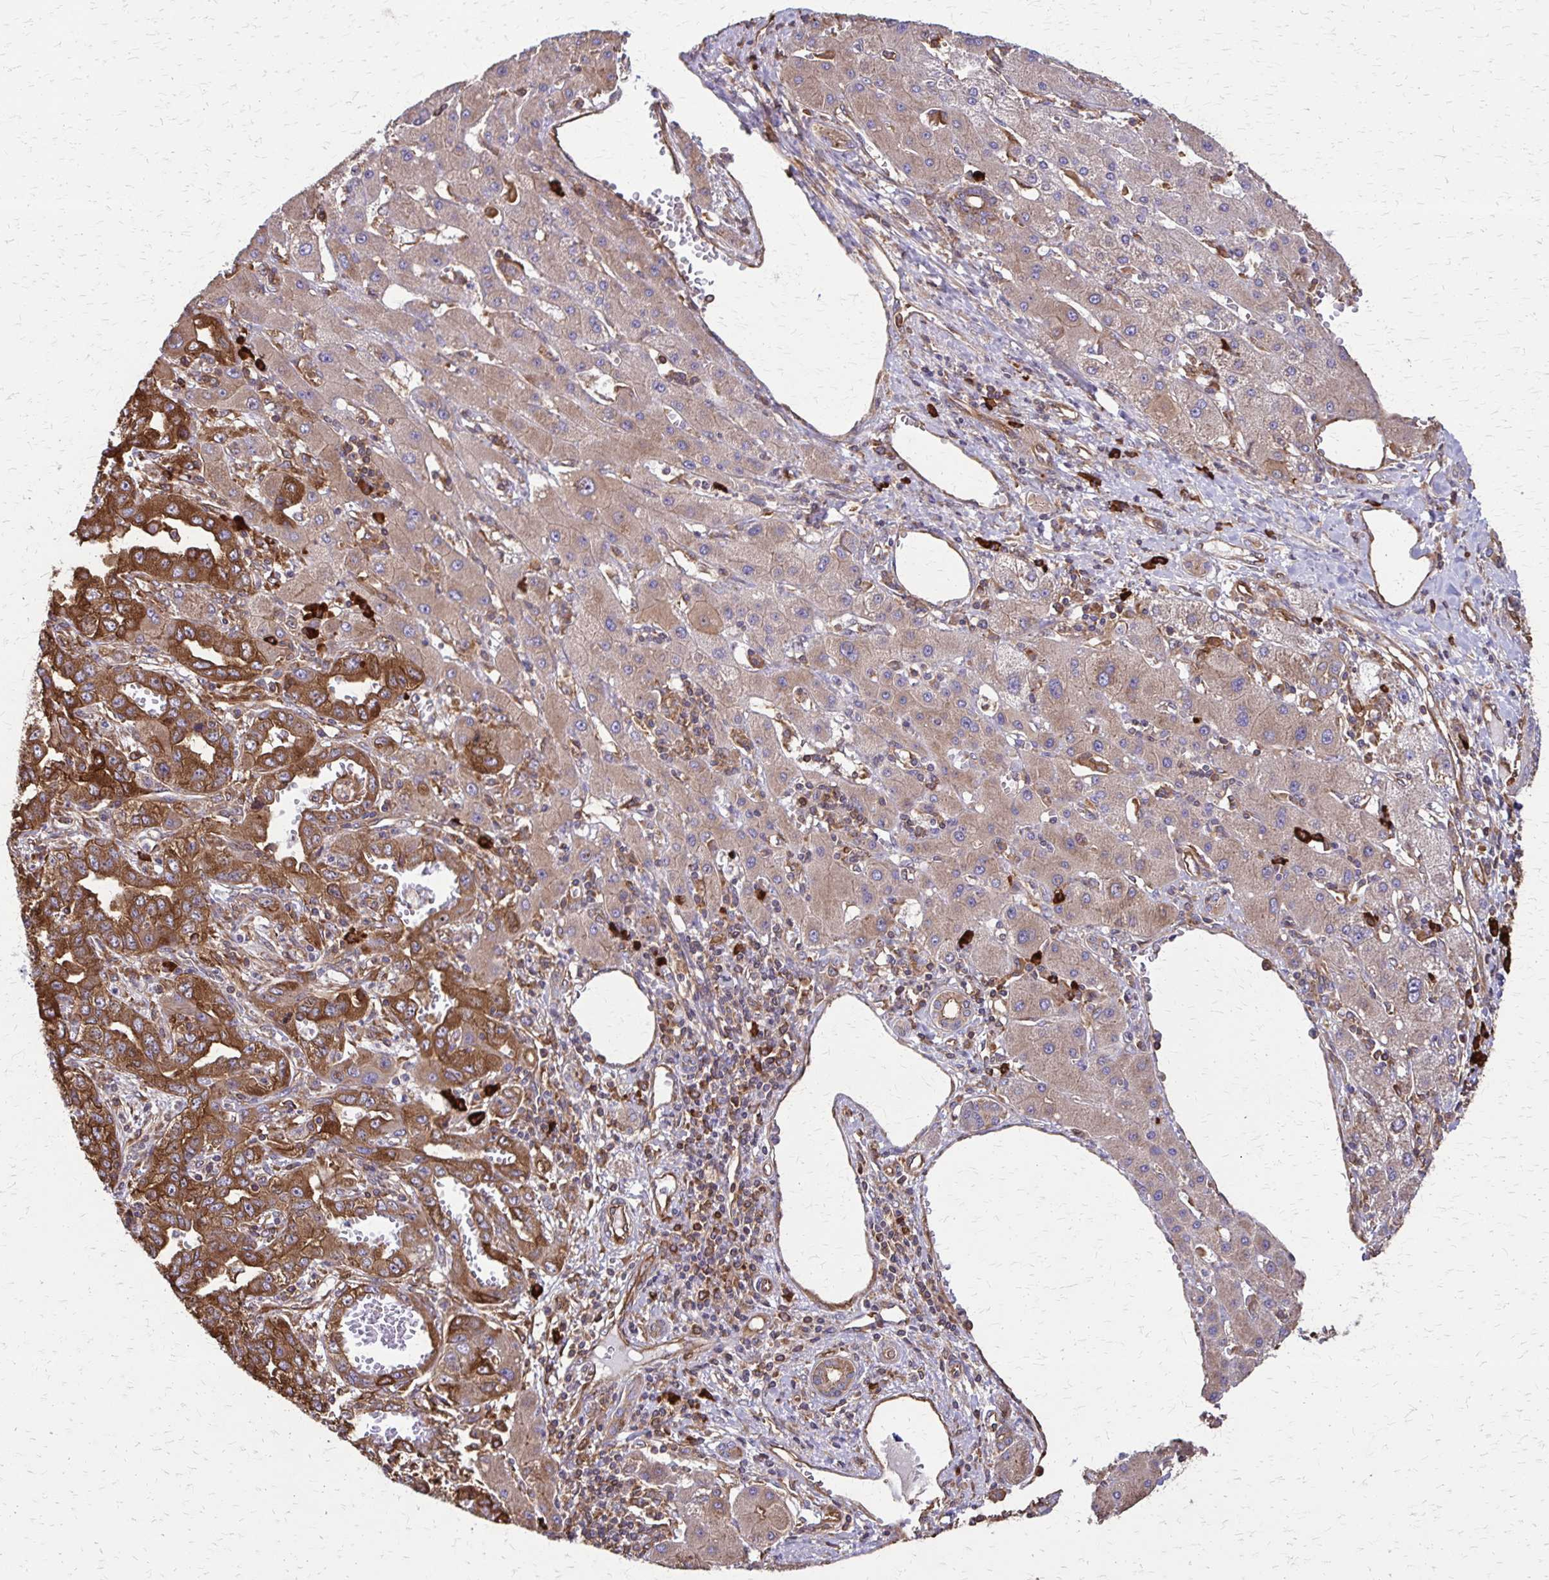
{"staining": {"intensity": "strong", "quantity": ">75%", "location": "cytoplasmic/membranous"}, "tissue": "liver cancer", "cell_type": "Tumor cells", "image_type": "cancer", "snomed": [{"axis": "morphology", "description": "Cholangiocarcinoma"}, {"axis": "topography", "description": "Liver"}], "caption": "Liver cholangiocarcinoma tissue exhibits strong cytoplasmic/membranous staining in approximately >75% of tumor cells", "gene": "EEF2", "patient": {"sex": "male", "age": 59}}